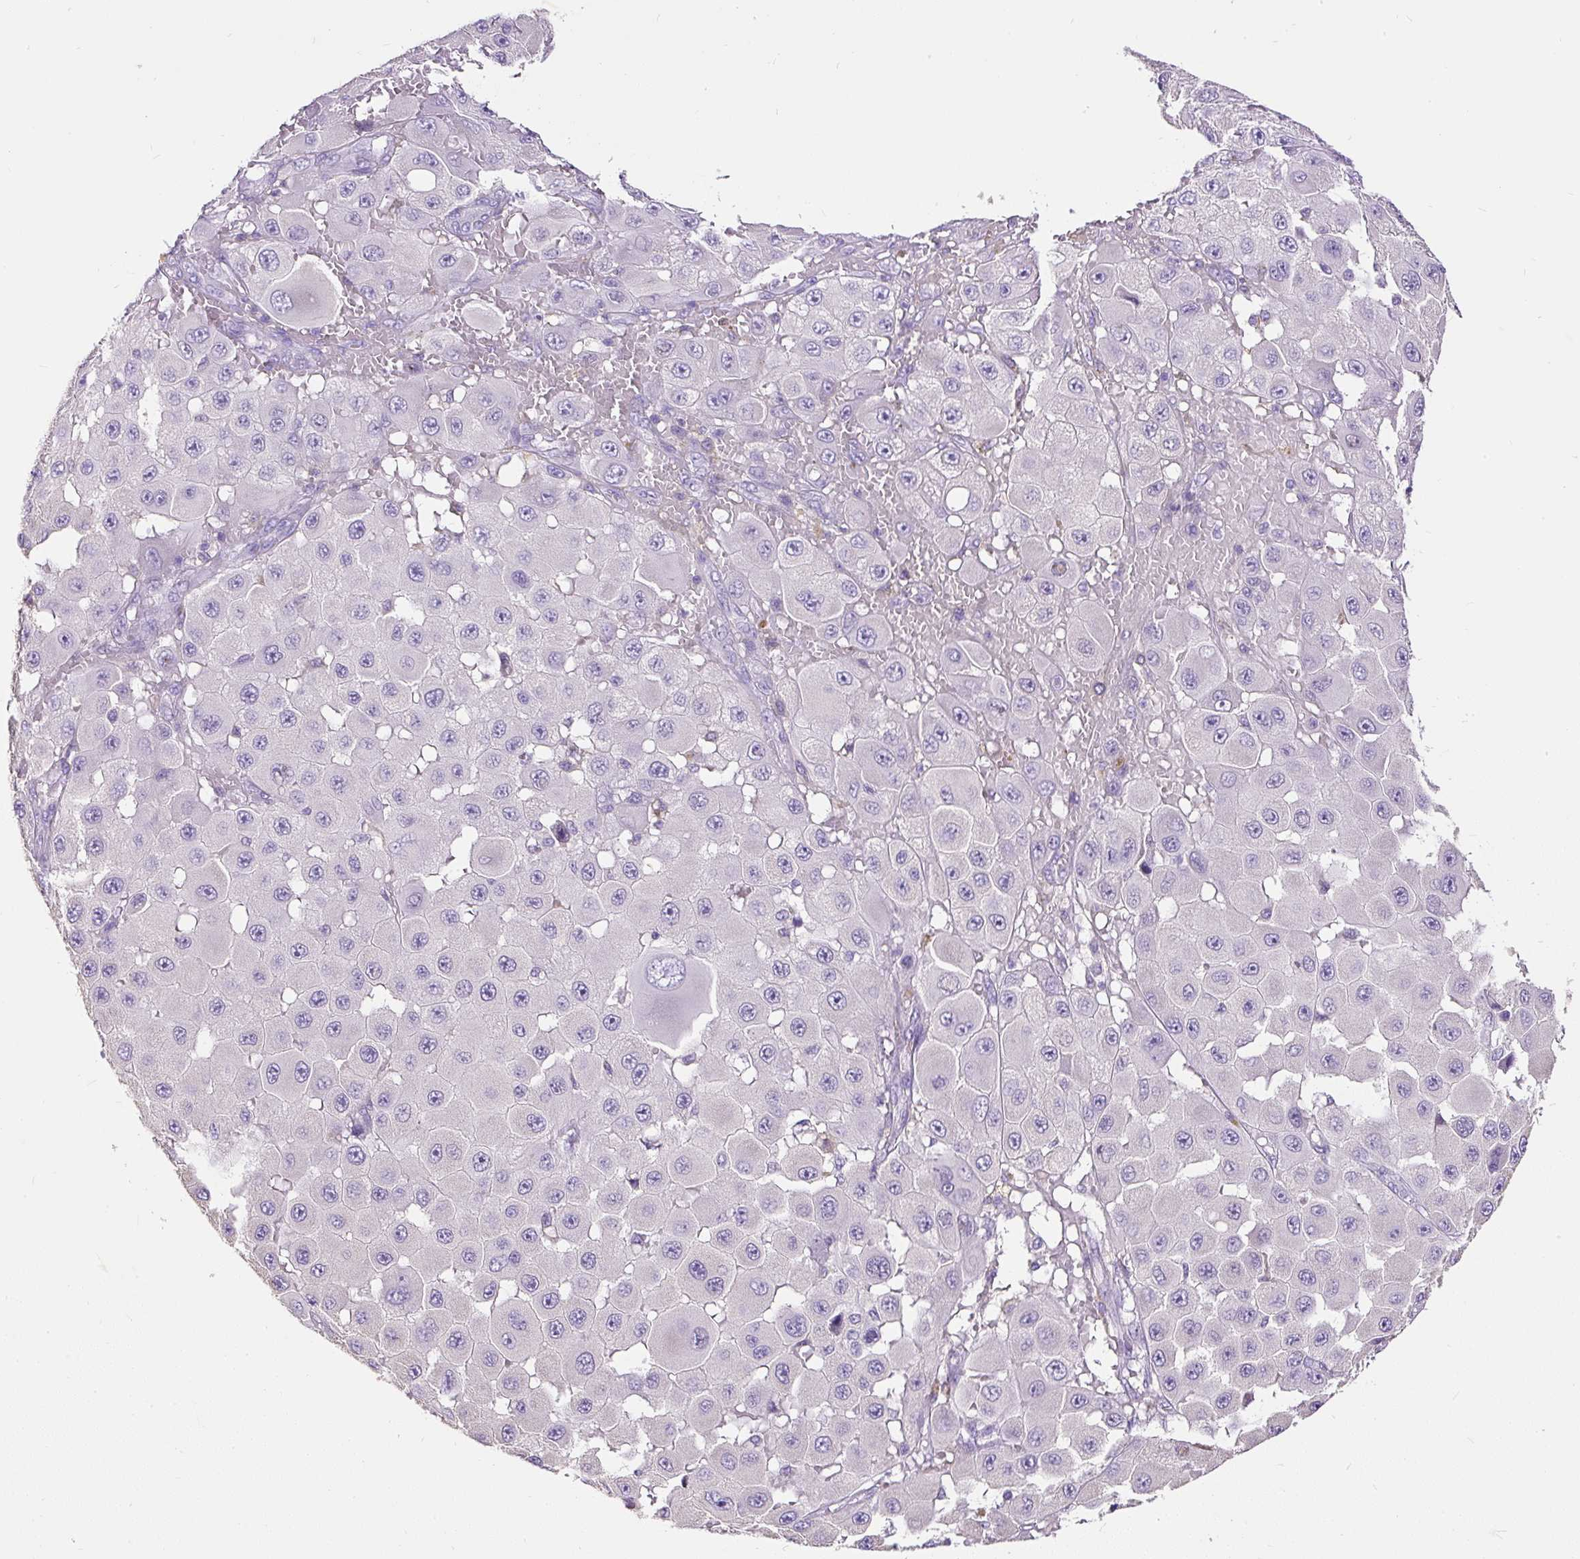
{"staining": {"intensity": "negative", "quantity": "none", "location": "none"}, "tissue": "melanoma", "cell_type": "Tumor cells", "image_type": "cancer", "snomed": [{"axis": "morphology", "description": "Malignant melanoma, NOS"}, {"axis": "topography", "description": "Skin"}], "caption": "Immunohistochemistry (IHC) histopathology image of human malignant melanoma stained for a protein (brown), which shows no expression in tumor cells.", "gene": "GBX1", "patient": {"sex": "female", "age": 81}}